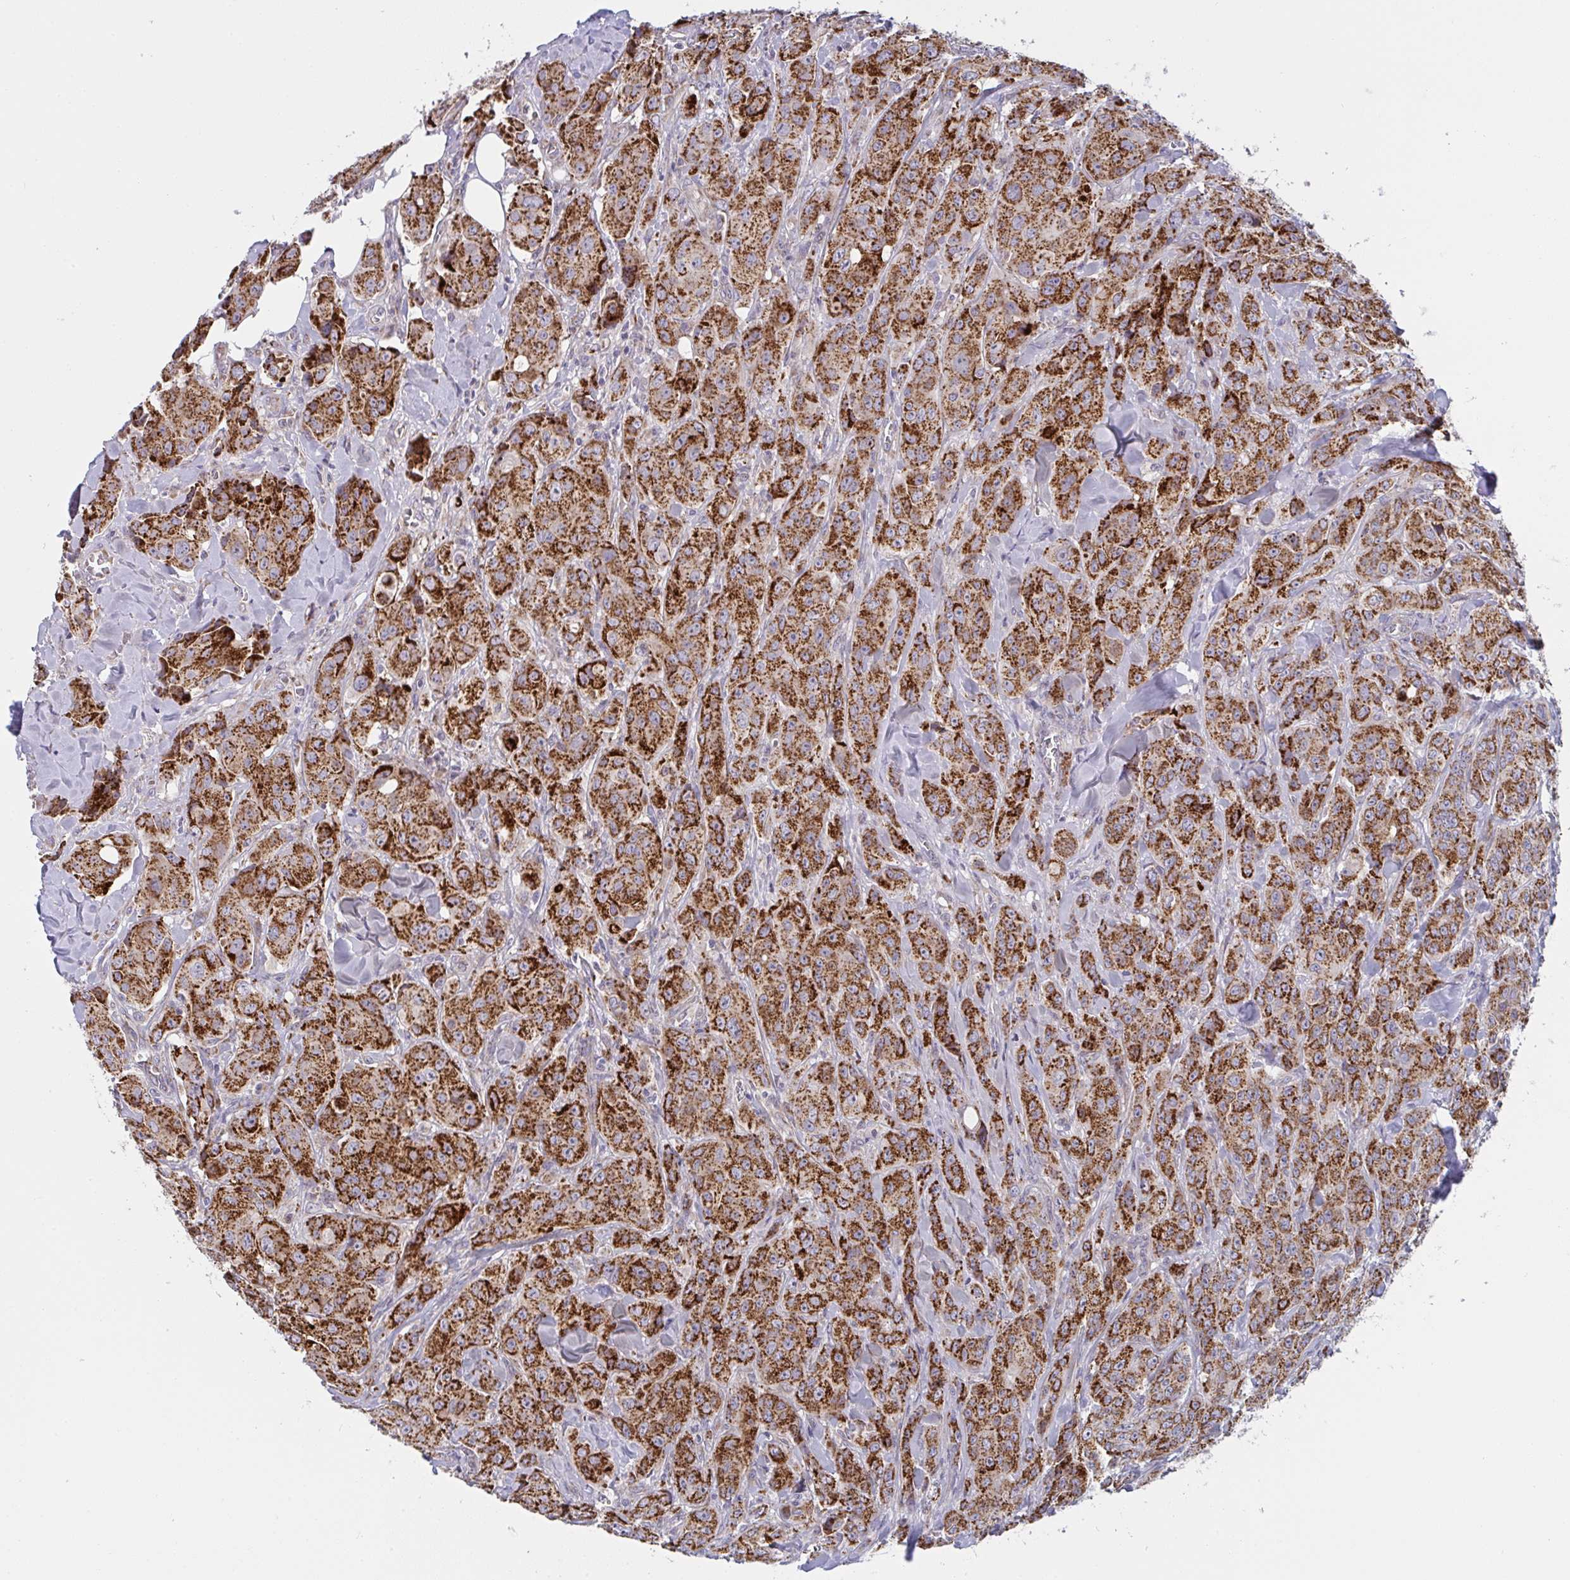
{"staining": {"intensity": "strong", "quantity": ">75%", "location": "cytoplasmic/membranous"}, "tissue": "breast cancer", "cell_type": "Tumor cells", "image_type": "cancer", "snomed": [{"axis": "morphology", "description": "Normal tissue, NOS"}, {"axis": "morphology", "description": "Duct carcinoma"}, {"axis": "topography", "description": "Breast"}], "caption": "This image demonstrates immunohistochemistry (IHC) staining of breast cancer, with high strong cytoplasmic/membranous staining in approximately >75% of tumor cells.", "gene": "MRPS2", "patient": {"sex": "female", "age": 43}}